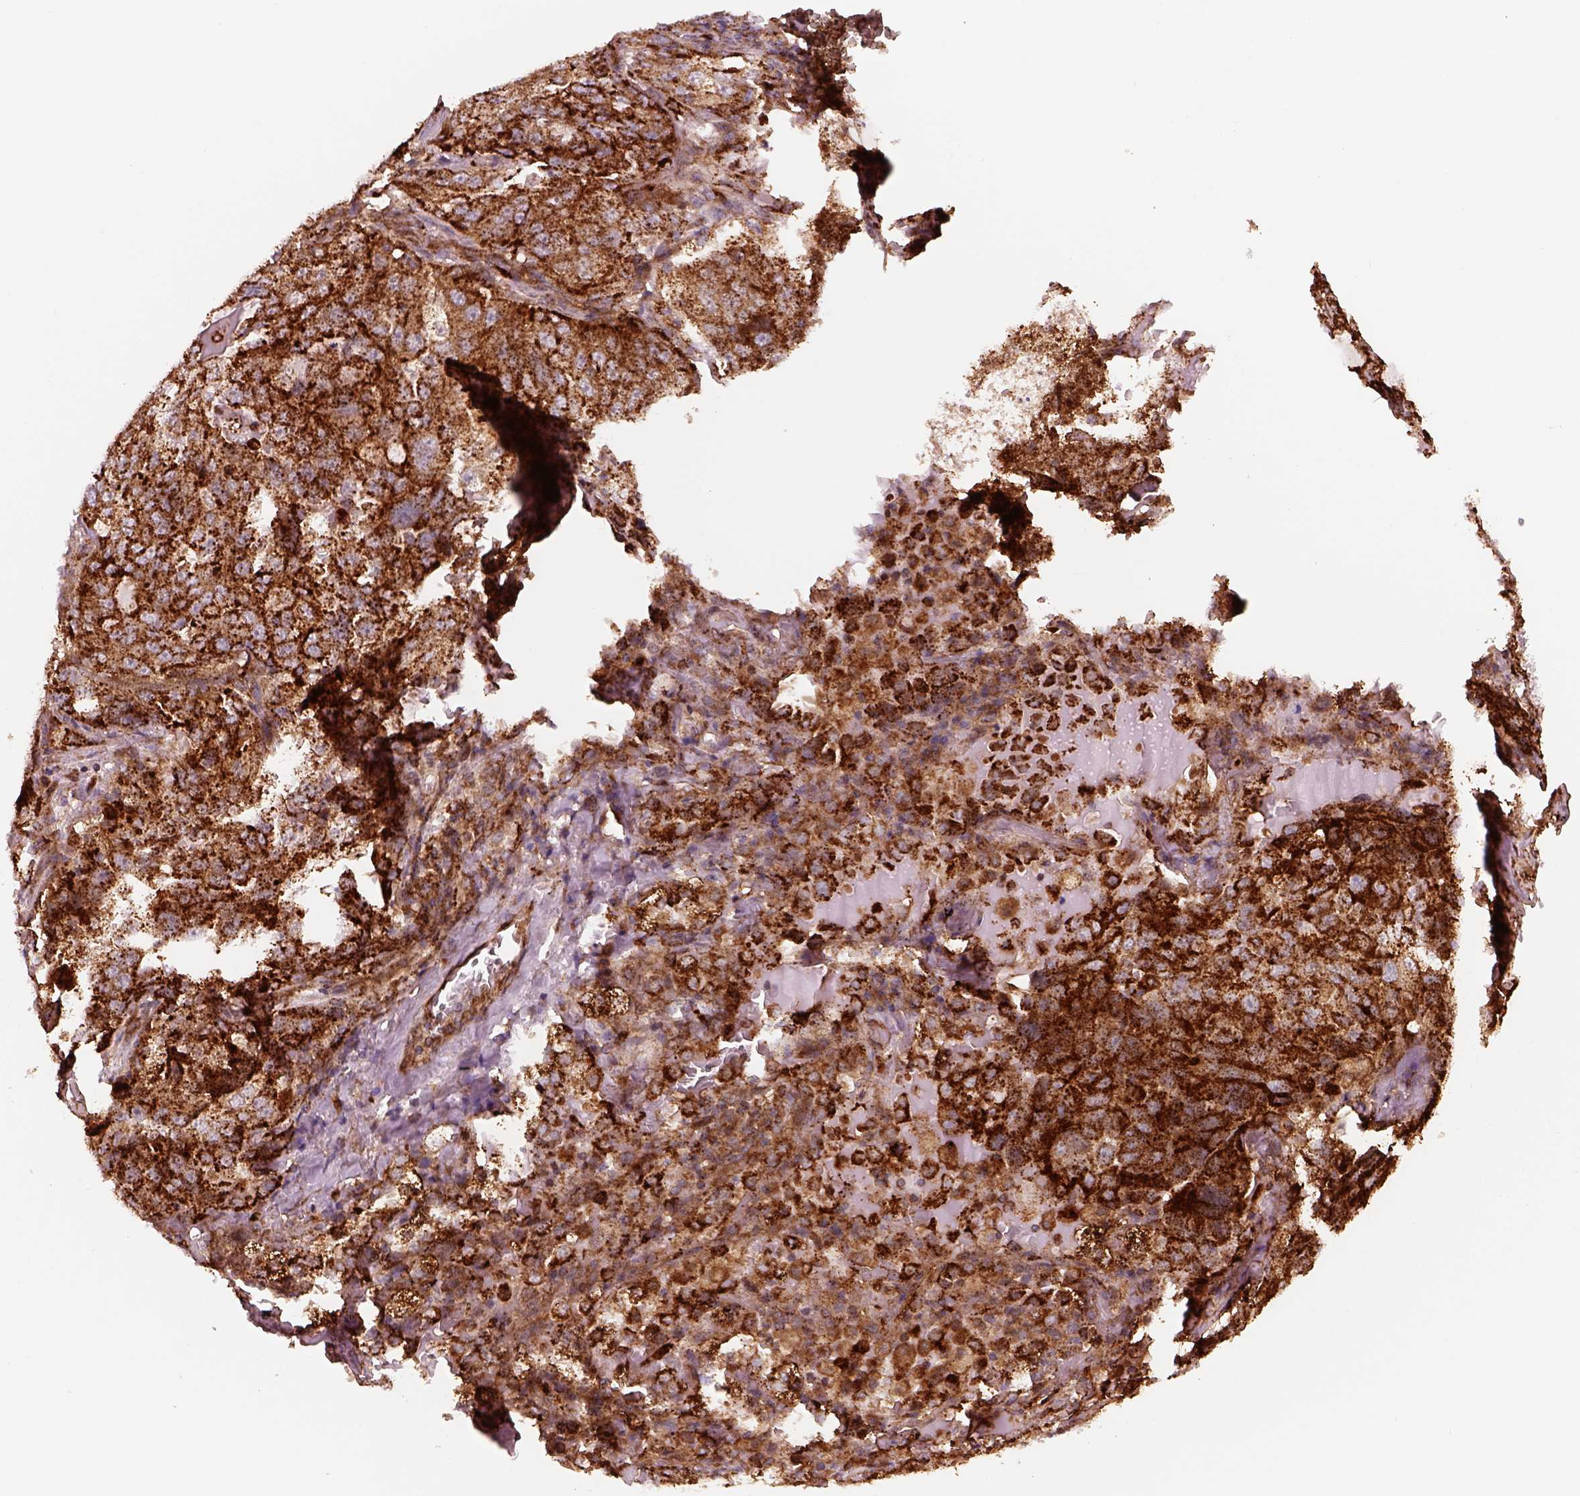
{"staining": {"intensity": "strong", "quantity": ">75%", "location": "cytoplasmic/membranous"}, "tissue": "lung cancer", "cell_type": "Tumor cells", "image_type": "cancer", "snomed": [{"axis": "morphology", "description": "Adenocarcinoma, NOS"}, {"axis": "topography", "description": "Lung"}], "caption": "Immunohistochemistry (IHC) staining of lung cancer, which demonstrates high levels of strong cytoplasmic/membranous expression in about >75% of tumor cells indicating strong cytoplasmic/membranous protein positivity. The staining was performed using DAB (brown) for protein detection and nuclei were counterstained in hematoxylin (blue).", "gene": "WASHC2A", "patient": {"sex": "female", "age": 61}}